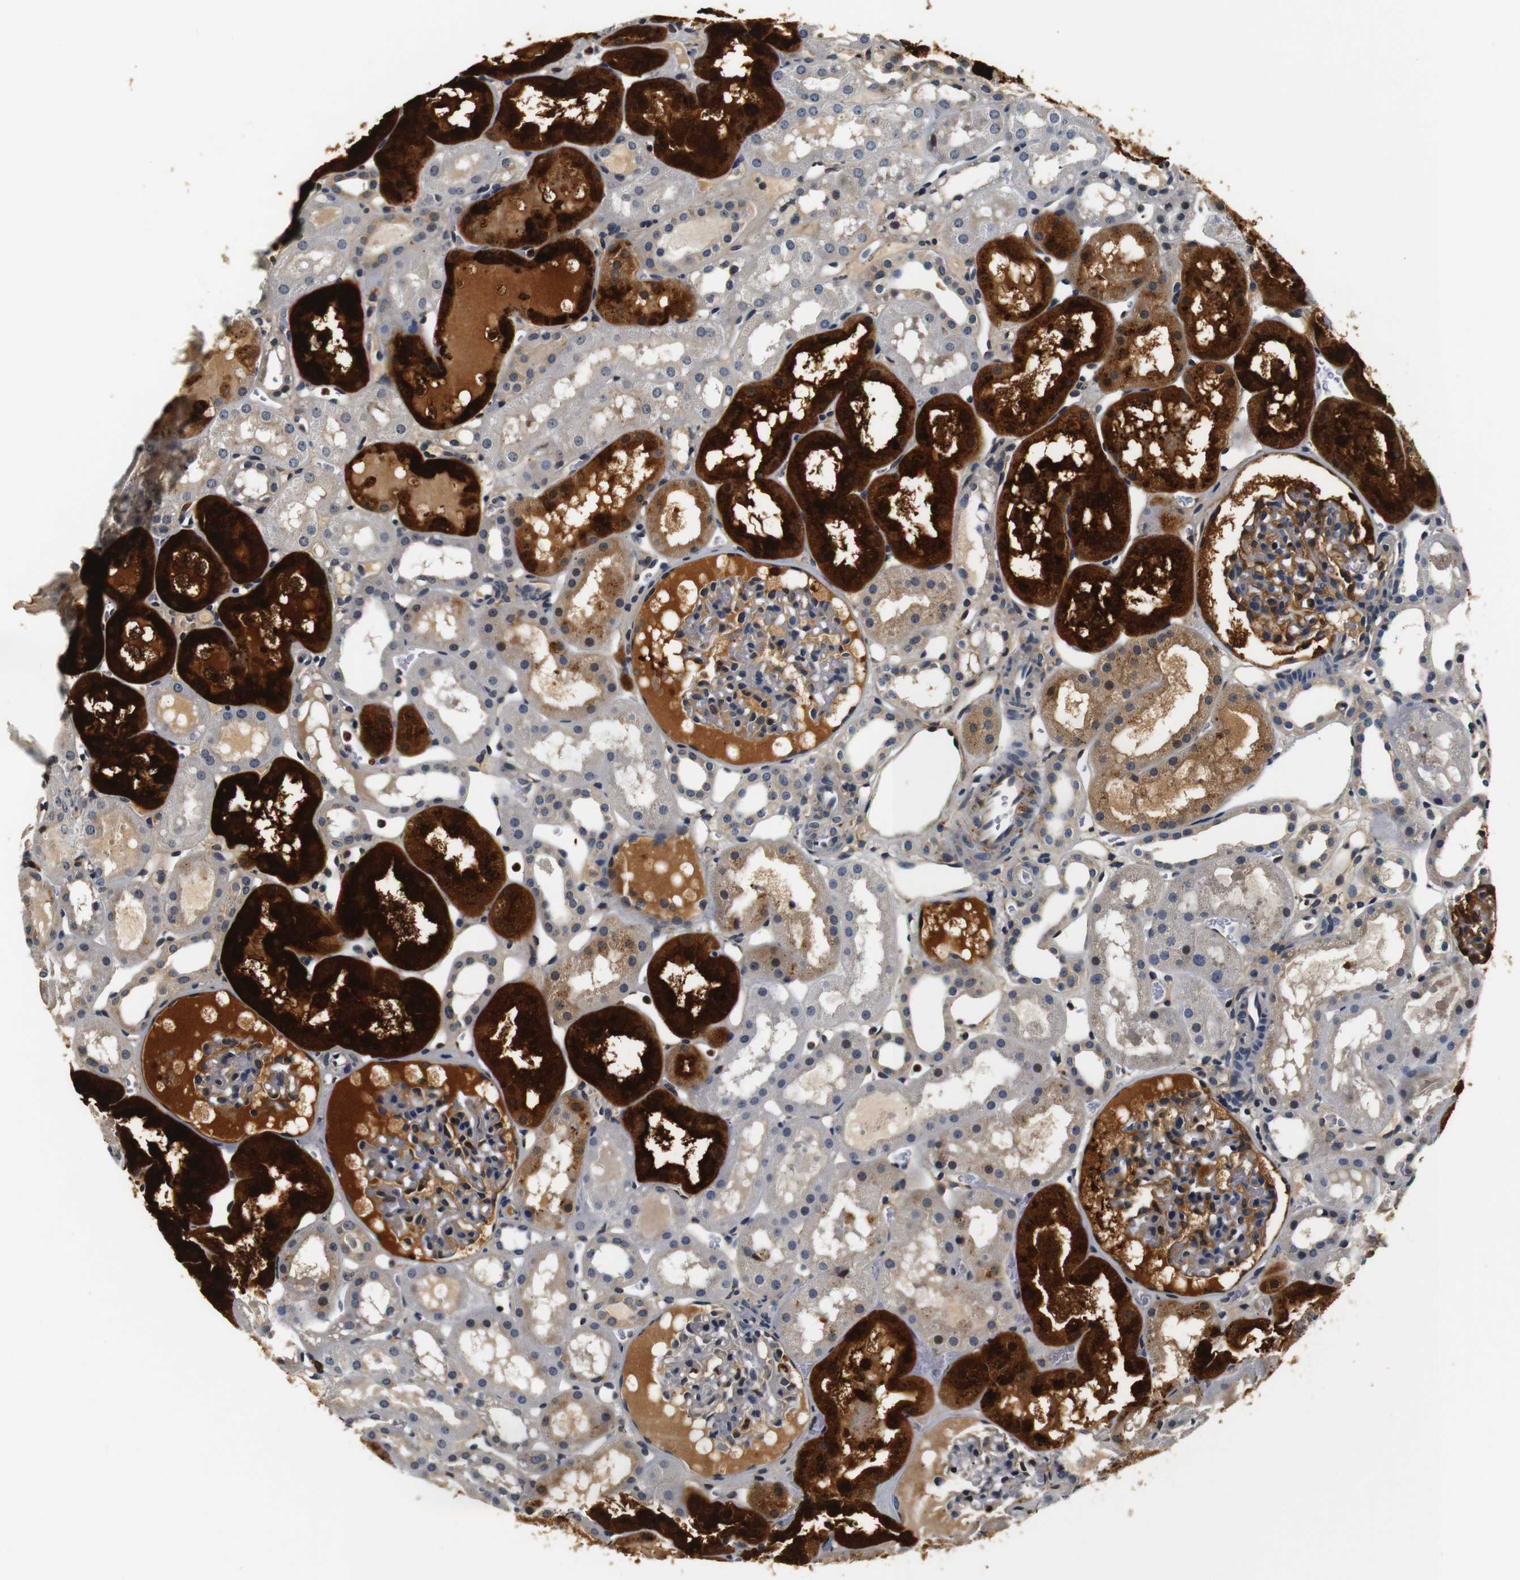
{"staining": {"intensity": "moderate", "quantity": "<25%", "location": "cytoplasmic/membranous"}, "tissue": "kidney", "cell_type": "Cells in glomeruli", "image_type": "normal", "snomed": [{"axis": "morphology", "description": "Normal tissue, NOS"}, {"axis": "topography", "description": "Kidney"}, {"axis": "topography", "description": "Urinary bladder"}], "caption": "Immunohistochemistry (IHC) histopathology image of unremarkable kidney: human kidney stained using immunohistochemistry (IHC) shows low levels of moderate protein expression localized specifically in the cytoplasmic/membranous of cells in glomeruli, appearing as a cytoplasmic/membranous brown color.", "gene": "COL1A1", "patient": {"sex": "male", "age": 16}}